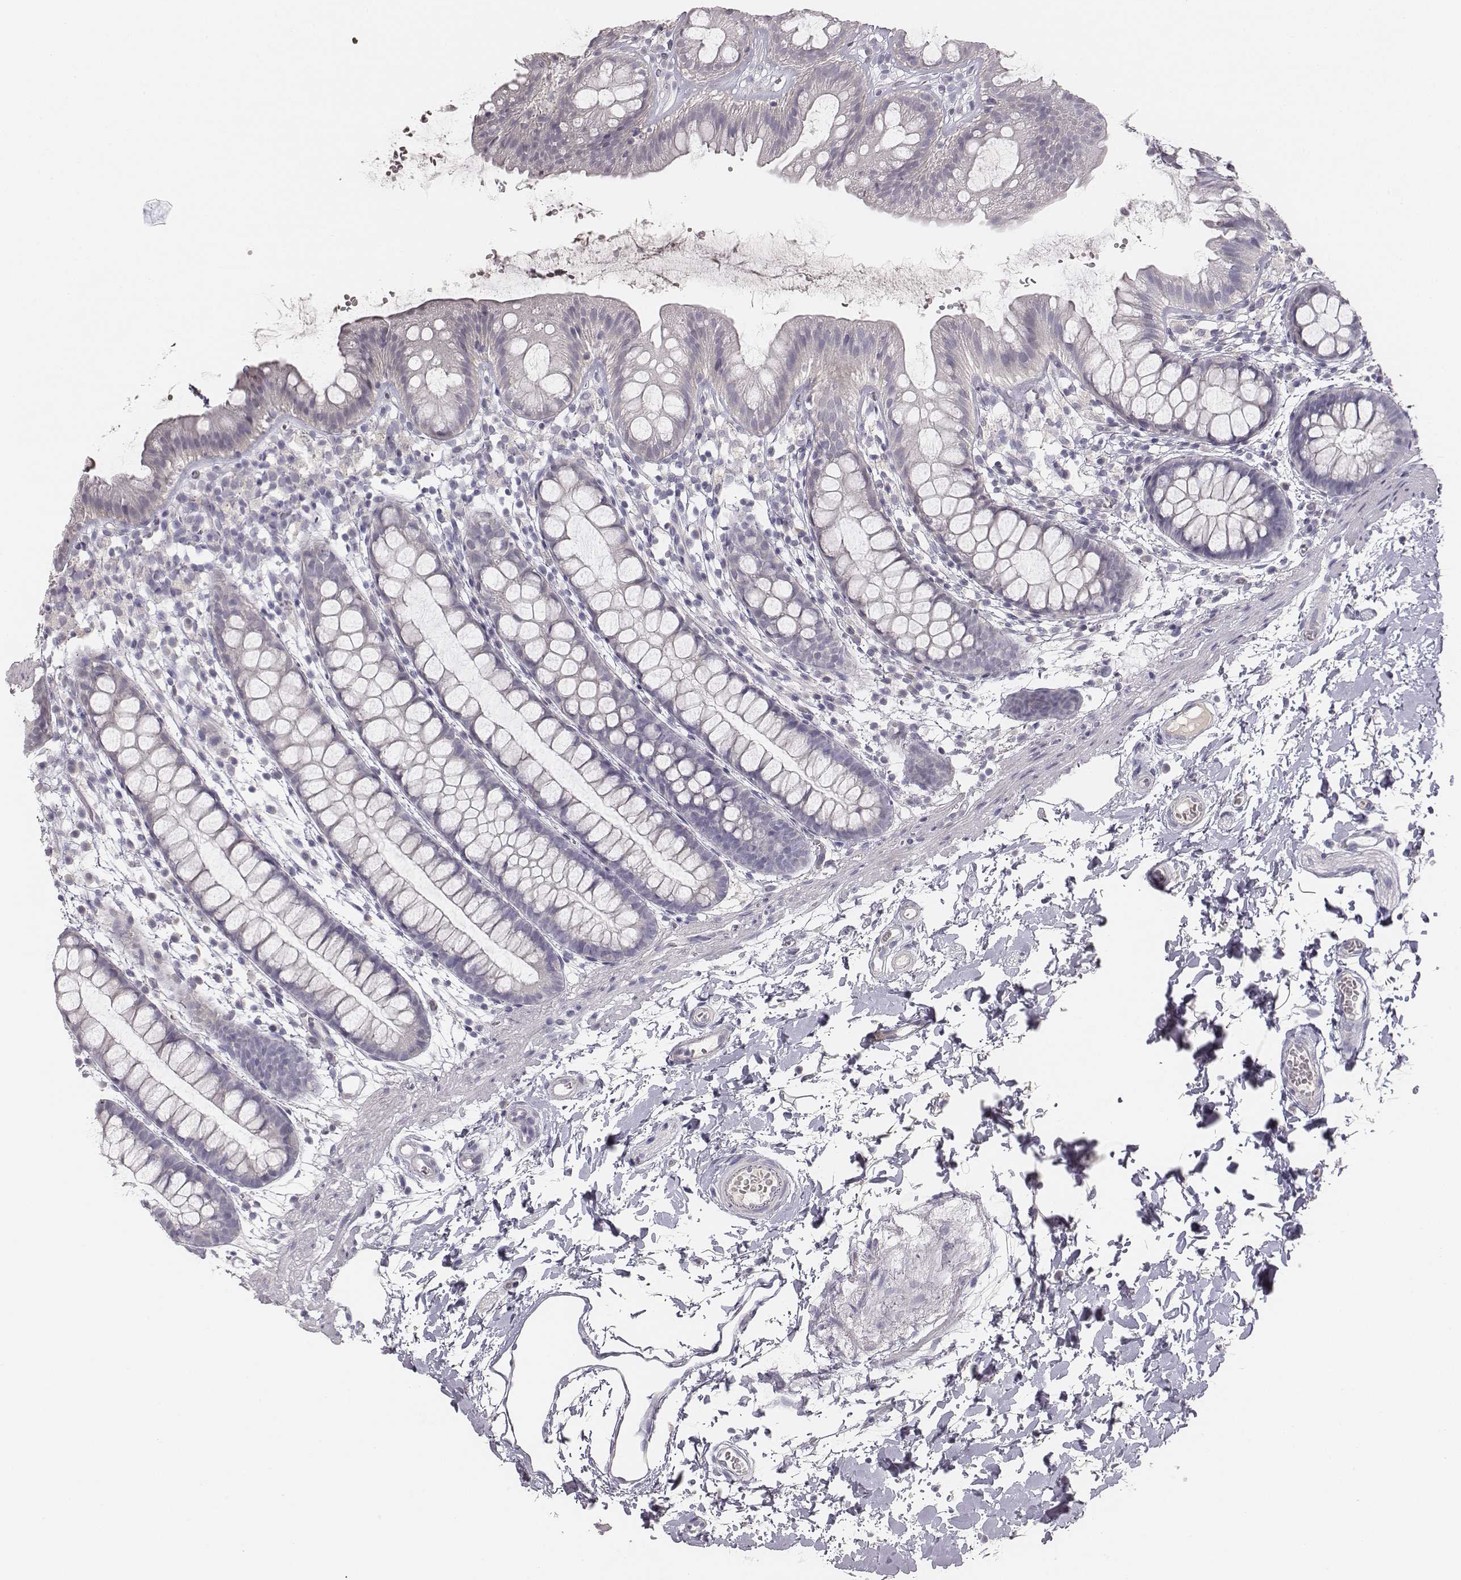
{"staining": {"intensity": "negative", "quantity": "none", "location": "none"}, "tissue": "rectum", "cell_type": "Glandular cells", "image_type": "normal", "snomed": [{"axis": "morphology", "description": "Normal tissue, NOS"}, {"axis": "topography", "description": "Rectum"}], "caption": "This is a photomicrograph of immunohistochemistry staining of unremarkable rectum, which shows no positivity in glandular cells.", "gene": "MYH6", "patient": {"sex": "male", "age": 57}}